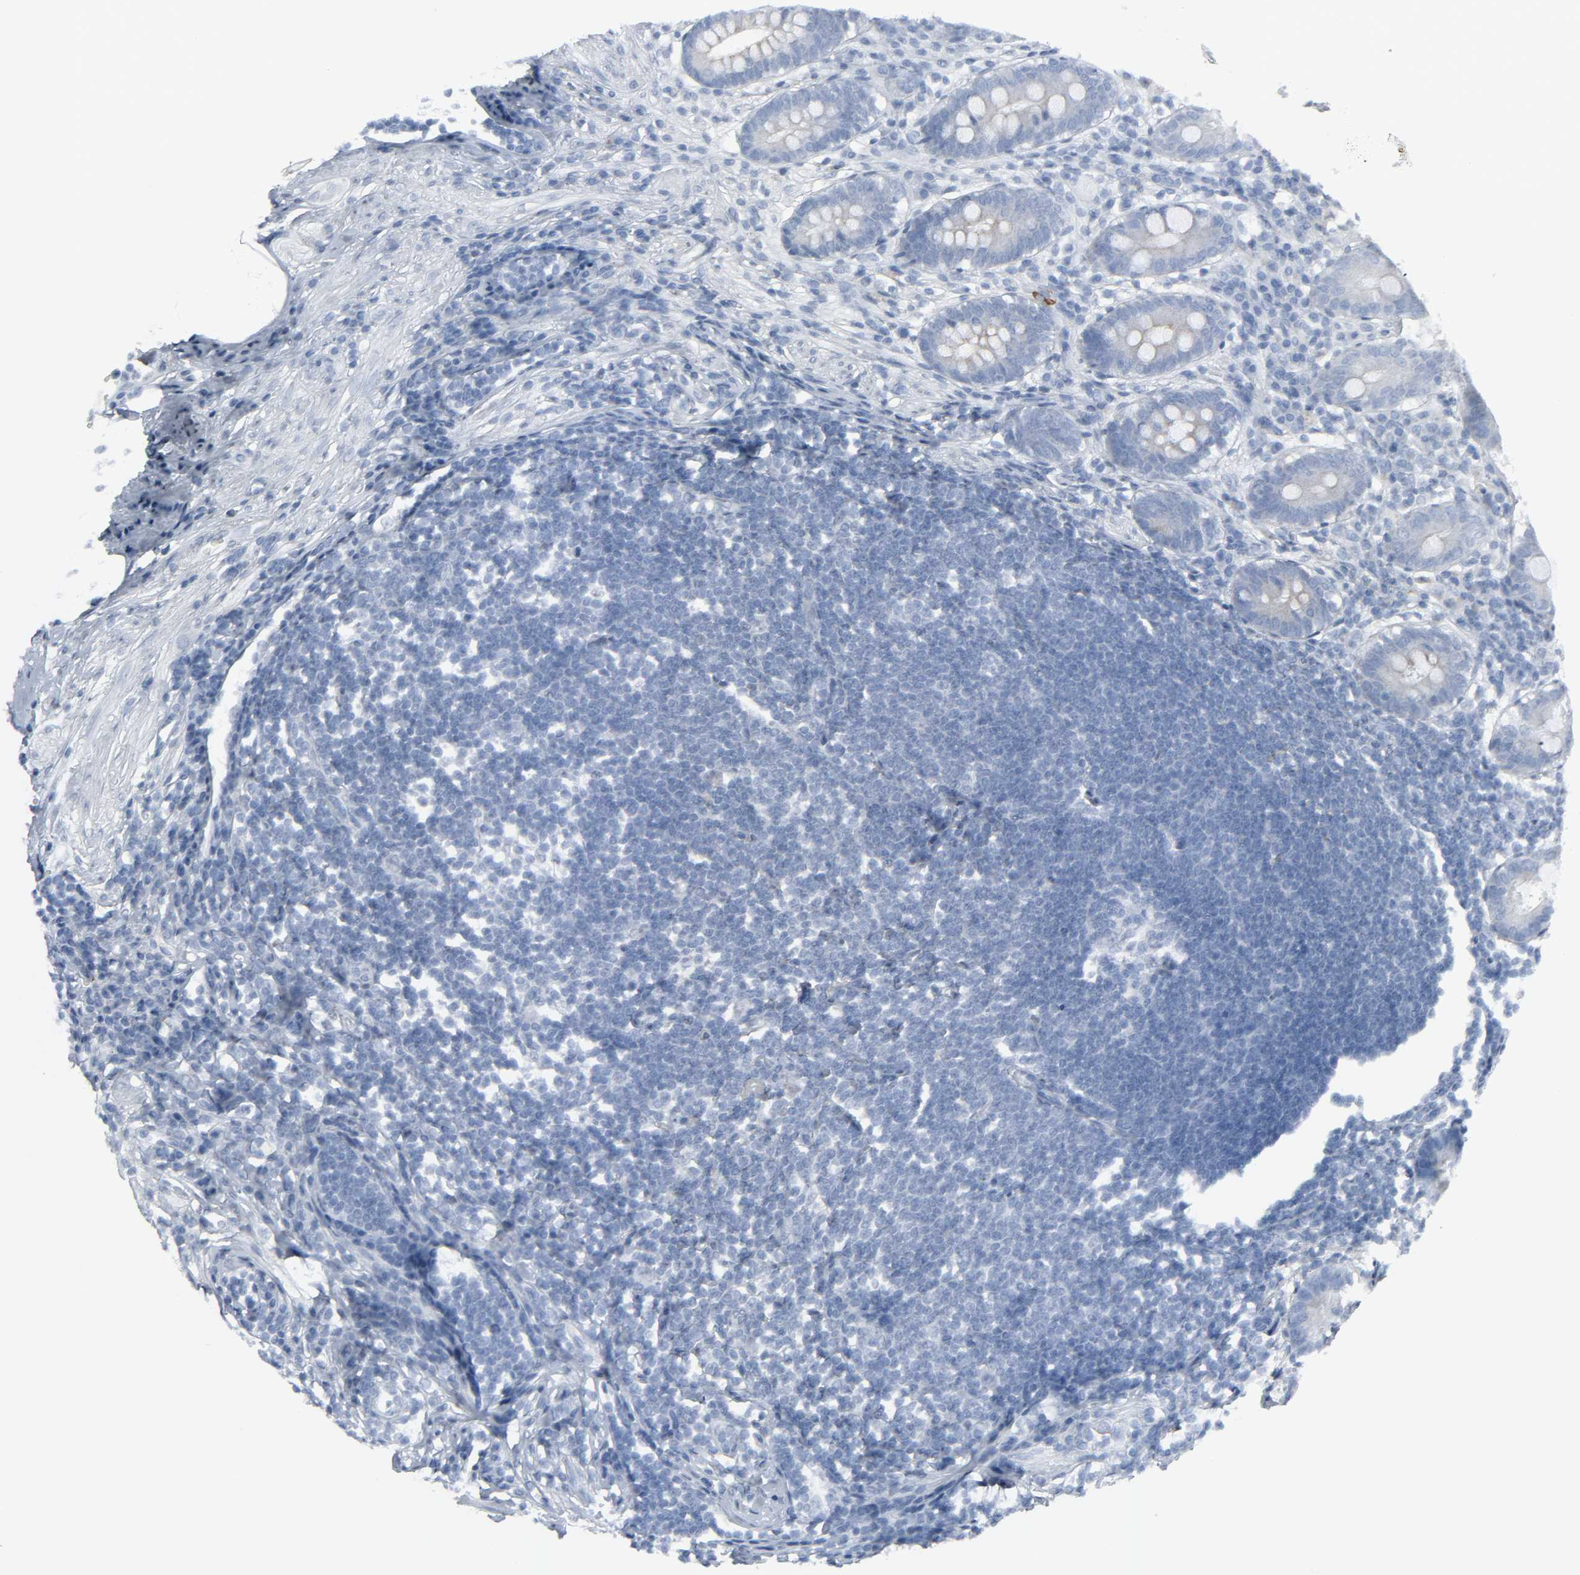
{"staining": {"intensity": "moderate", "quantity": ">75%", "location": "nuclear"}, "tissue": "appendix", "cell_type": "Glandular cells", "image_type": "normal", "snomed": [{"axis": "morphology", "description": "Normal tissue, NOS"}, {"axis": "topography", "description": "Appendix"}], "caption": "Immunohistochemistry of normal human appendix demonstrates medium levels of moderate nuclear expression in approximately >75% of glandular cells.", "gene": "CDK7", "patient": {"sex": "female", "age": 50}}